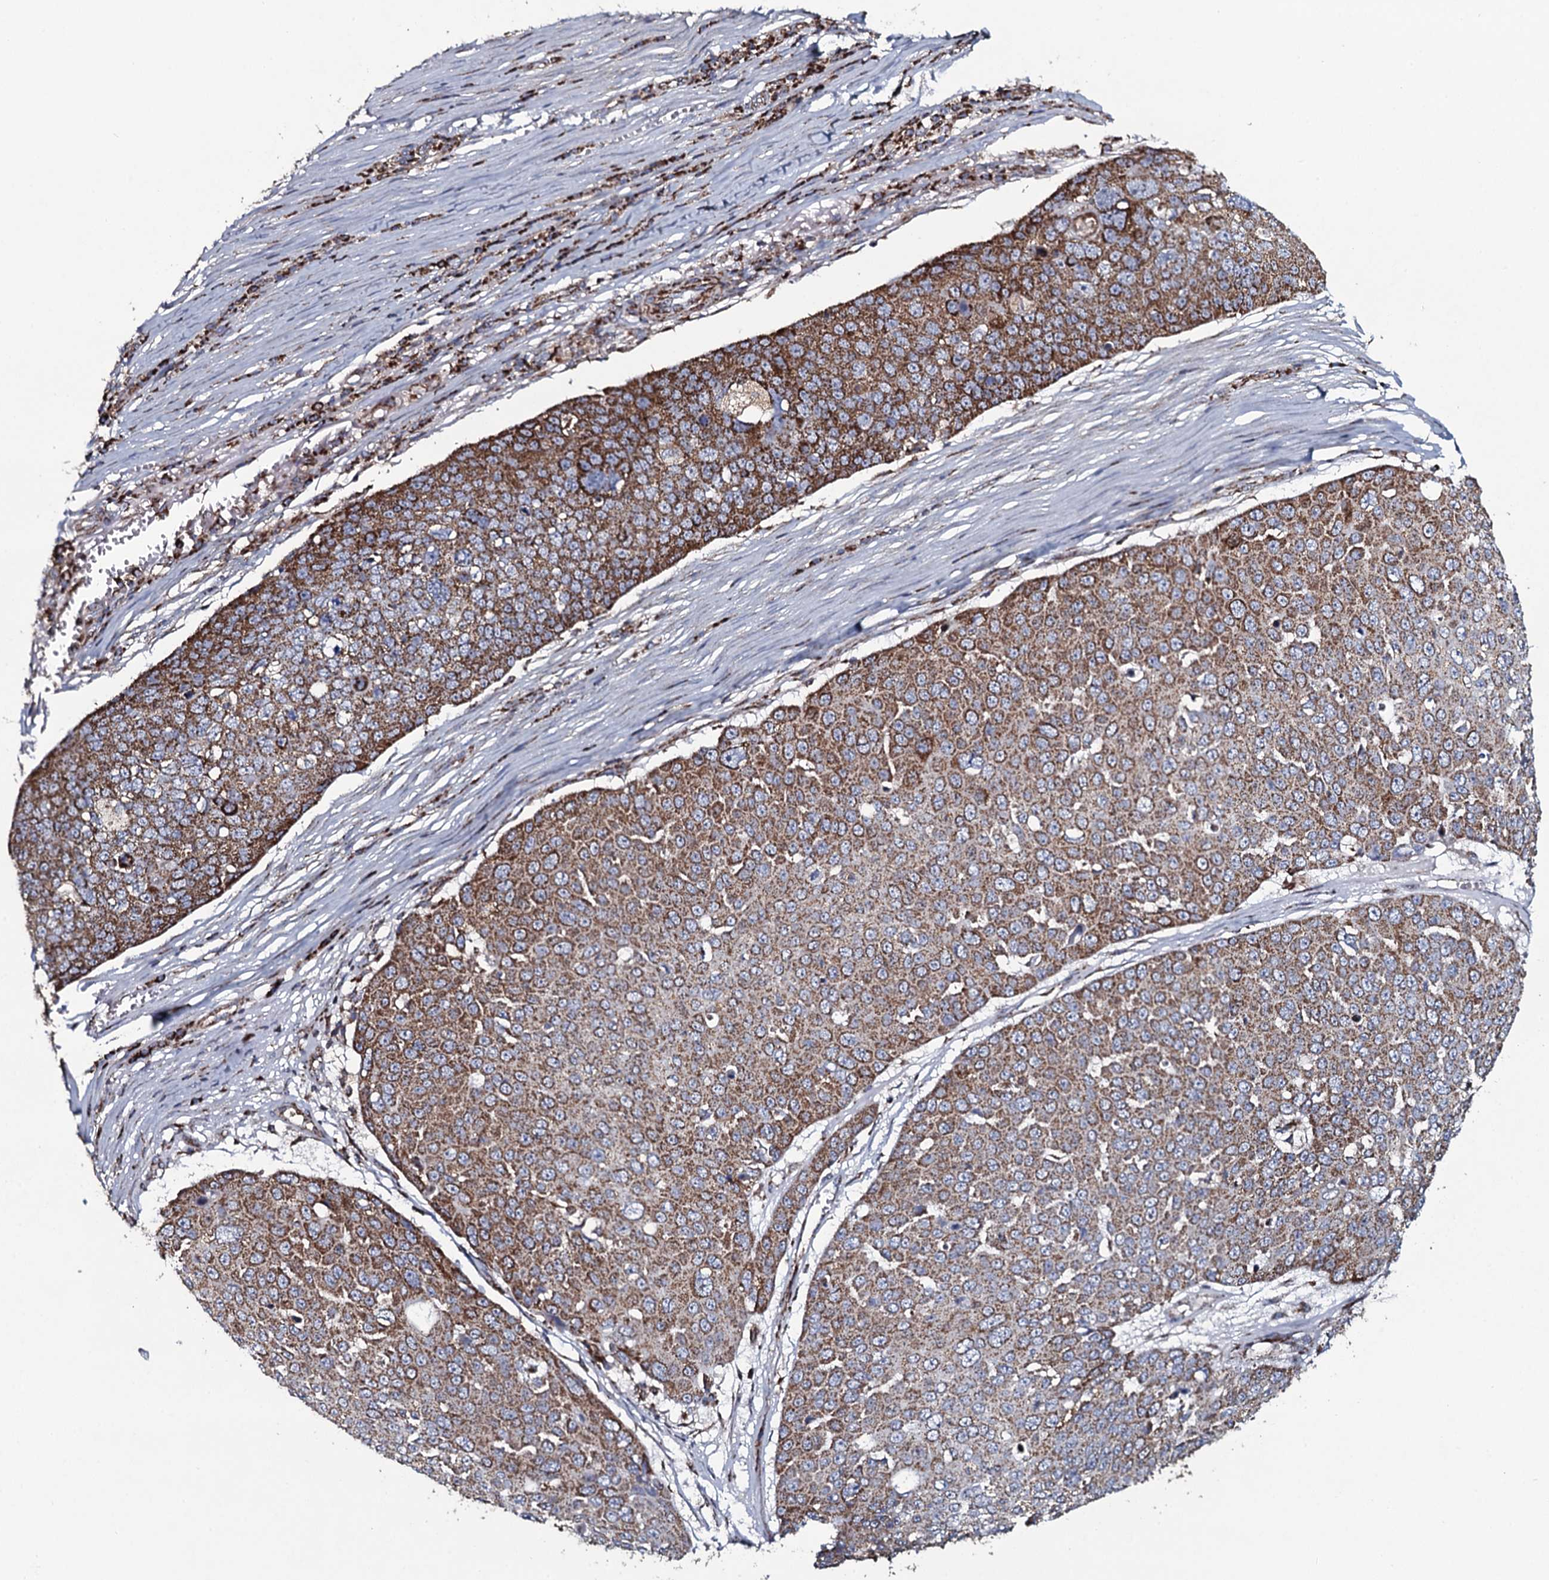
{"staining": {"intensity": "moderate", "quantity": ">75%", "location": "cytoplasmic/membranous"}, "tissue": "skin cancer", "cell_type": "Tumor cells", "image_type": "cancer", "snomed": [{"axis": "morphology", "description": "Squamous cell carcinoma, NOS"}, {"axis": "topography", "description": "Skin"}], "caption": "This photomicrograph demonstrates immunohistochemistry staining of human skin cancer (squamous cell carcinoma), with medium moderate cytoplasmic/membranous expression in approximately >75% of tumor cells.", "gene": "EVC2", "patient": {"sex": "male", "age": 71}}